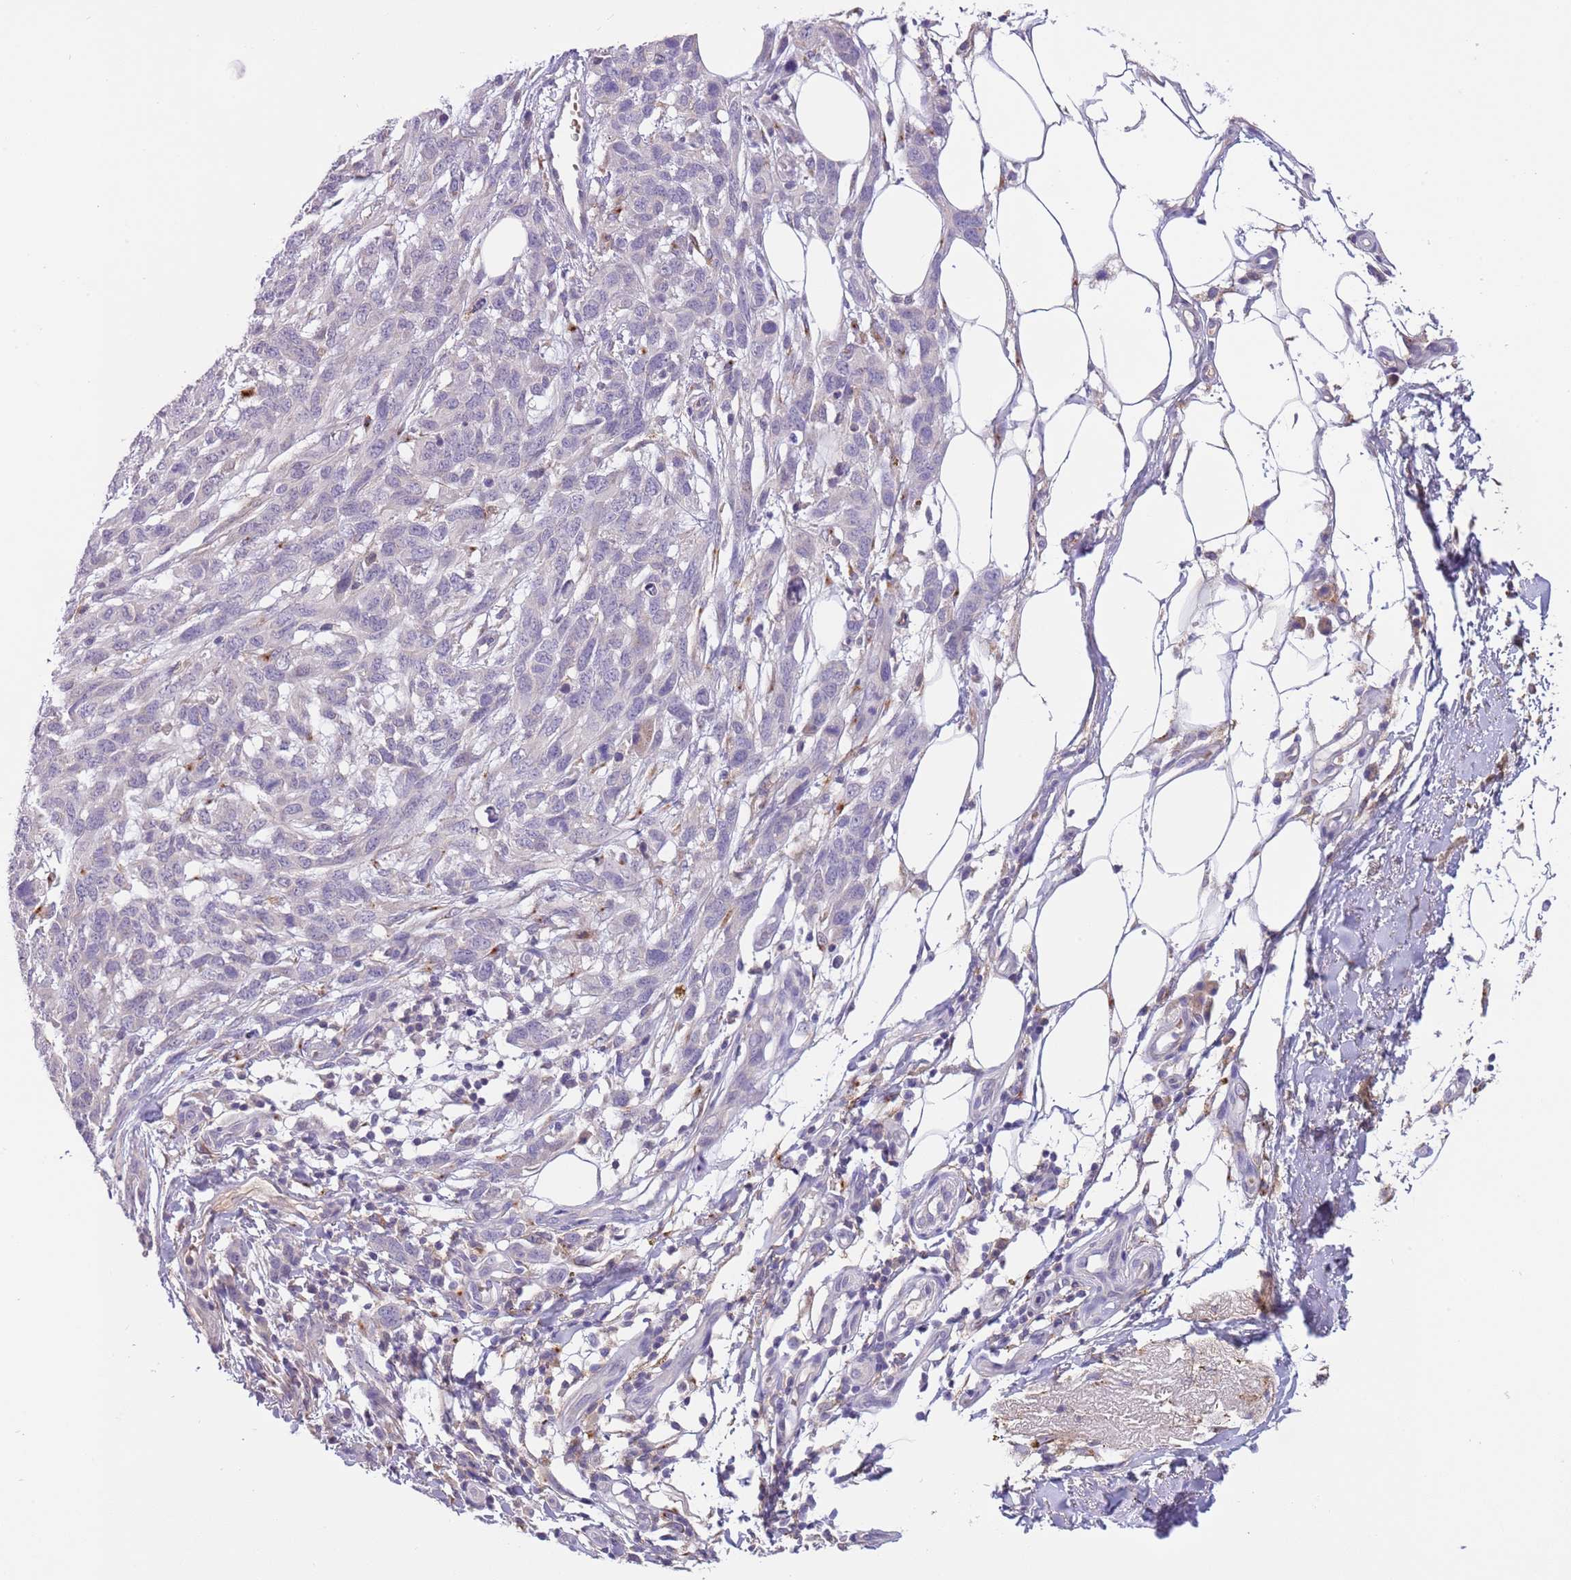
{"staining": {"intensity": "negative", "quantity": "none", "location": "none"}, "tissue": "melanoma", "cell_type": "Tumor cells", "image_type": "cancer", "snomed": [{"axis": "morphology", "description": "Normal morphology"}, {"axis": "morphology", "description": "Malignant melanoma, NOS"}, {"axis": "topography", "description": "Skin"}], "caption": "A high-resolution photomicrograph shows IHC staining of melanoma, which displays no significant expression in tumor cells. The staining was performed using DAB (3,3'-diaminobenzidine) to visualize the protein expression in brown, while the nuclei were stained in blue with hematoxylin (Magnification: 20x).", "gene": "CFAP73", "patient": {"sex": "female", "age": 72}}